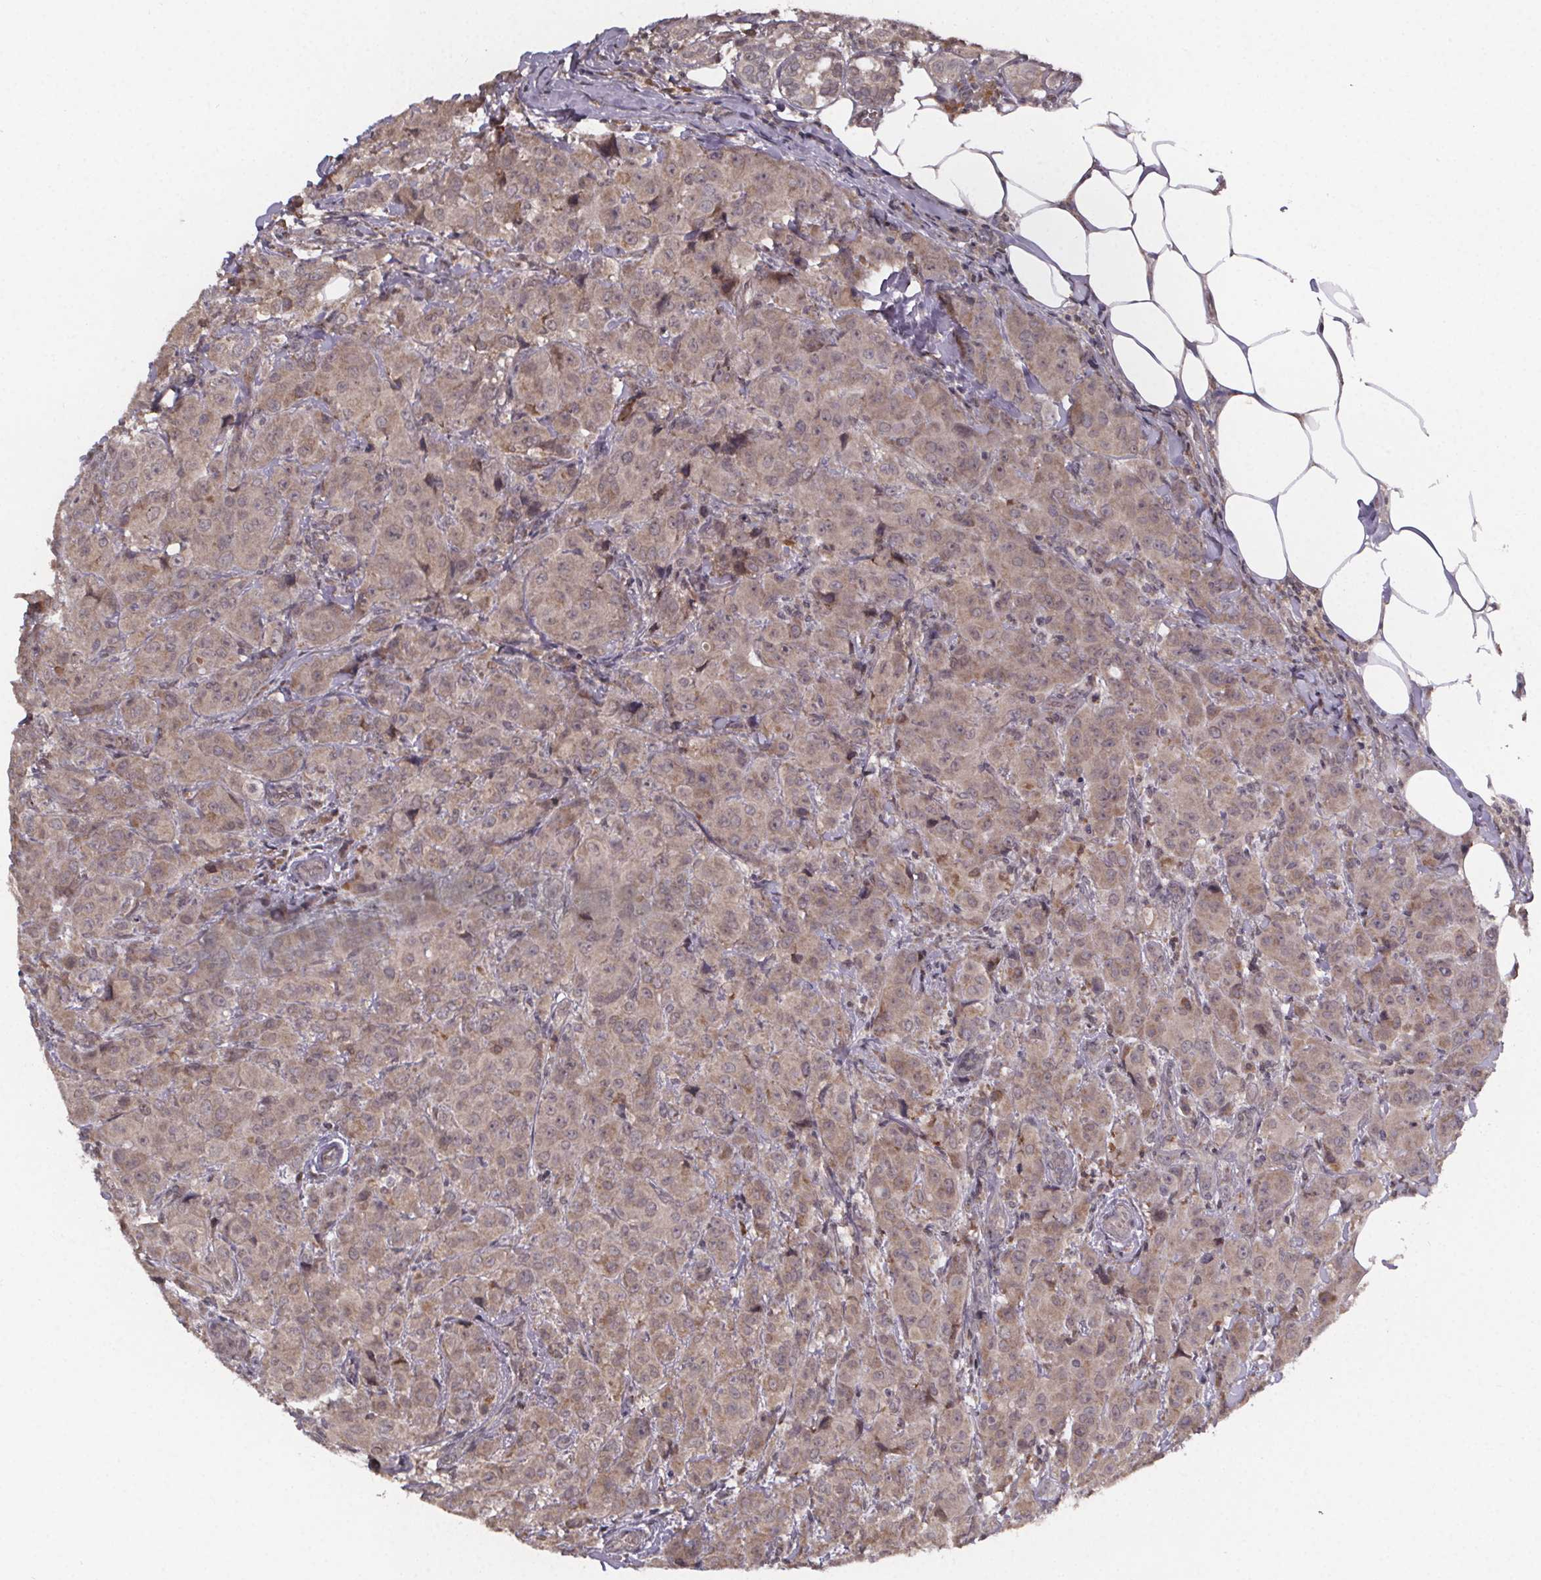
{"staining": {"intensity": "moderate", "quantity": ">75%", "location": "cytoplasmic/membranous"}, "tissue": "breast cancer", "cell_type": "Tumor cells", "image_type": "cancer", "snomed": [{"axis": "morphology", "description": "Normal tissue, NOS"}, {"axis": "morphology", "description": "Duct carcinoma"}, {"axis": "topography", "description": "Breast"}], "caption": "The immunohistochemical stain shows moderate cytoplasmic/membranous positivity in tumor cells of intraductal carcinoma (breast) tissue. Nuclei are stained in blue.", "gene": "SAT1", "patient": {"sex": "female", "age": 43}}